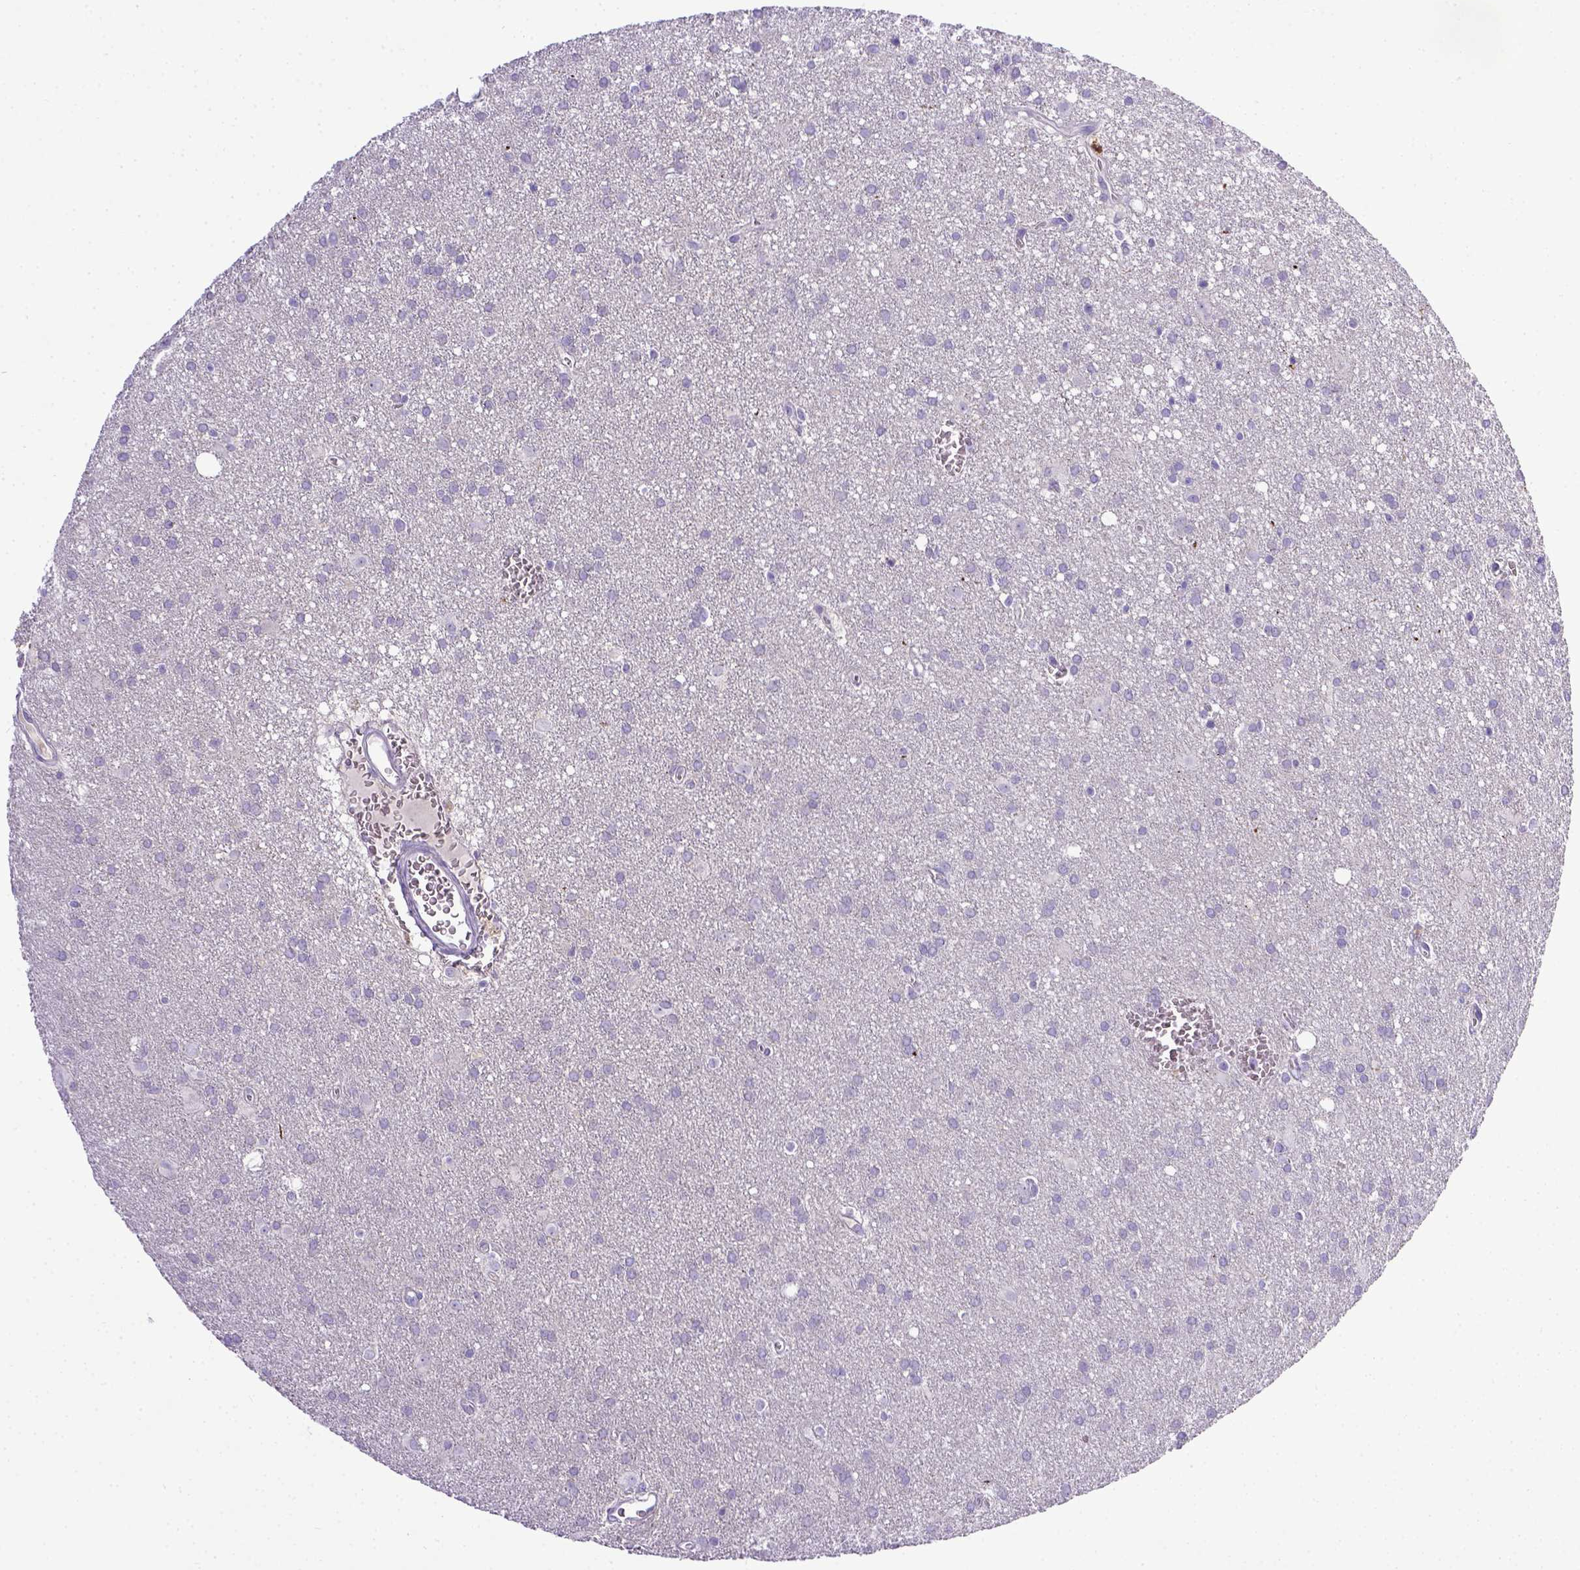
{"staining": {"intensity": "negative", "quantity": "none", "location": "none"}, "tissue": "glioma", "cell_type": "Tumor cells", "image_type": "cancer", "snomed": [{"axis": "morphology", "description": "Glioma, malignant, Low grade"}, {"axis": "topography", "description": "Brain"}], "caption": "Protein analysis of low-grade glioma (malignant) exhibits no significant expression in tumor cells.", "gene": "BTN1A1", "patient": {"sex": "male", "age": 58}}